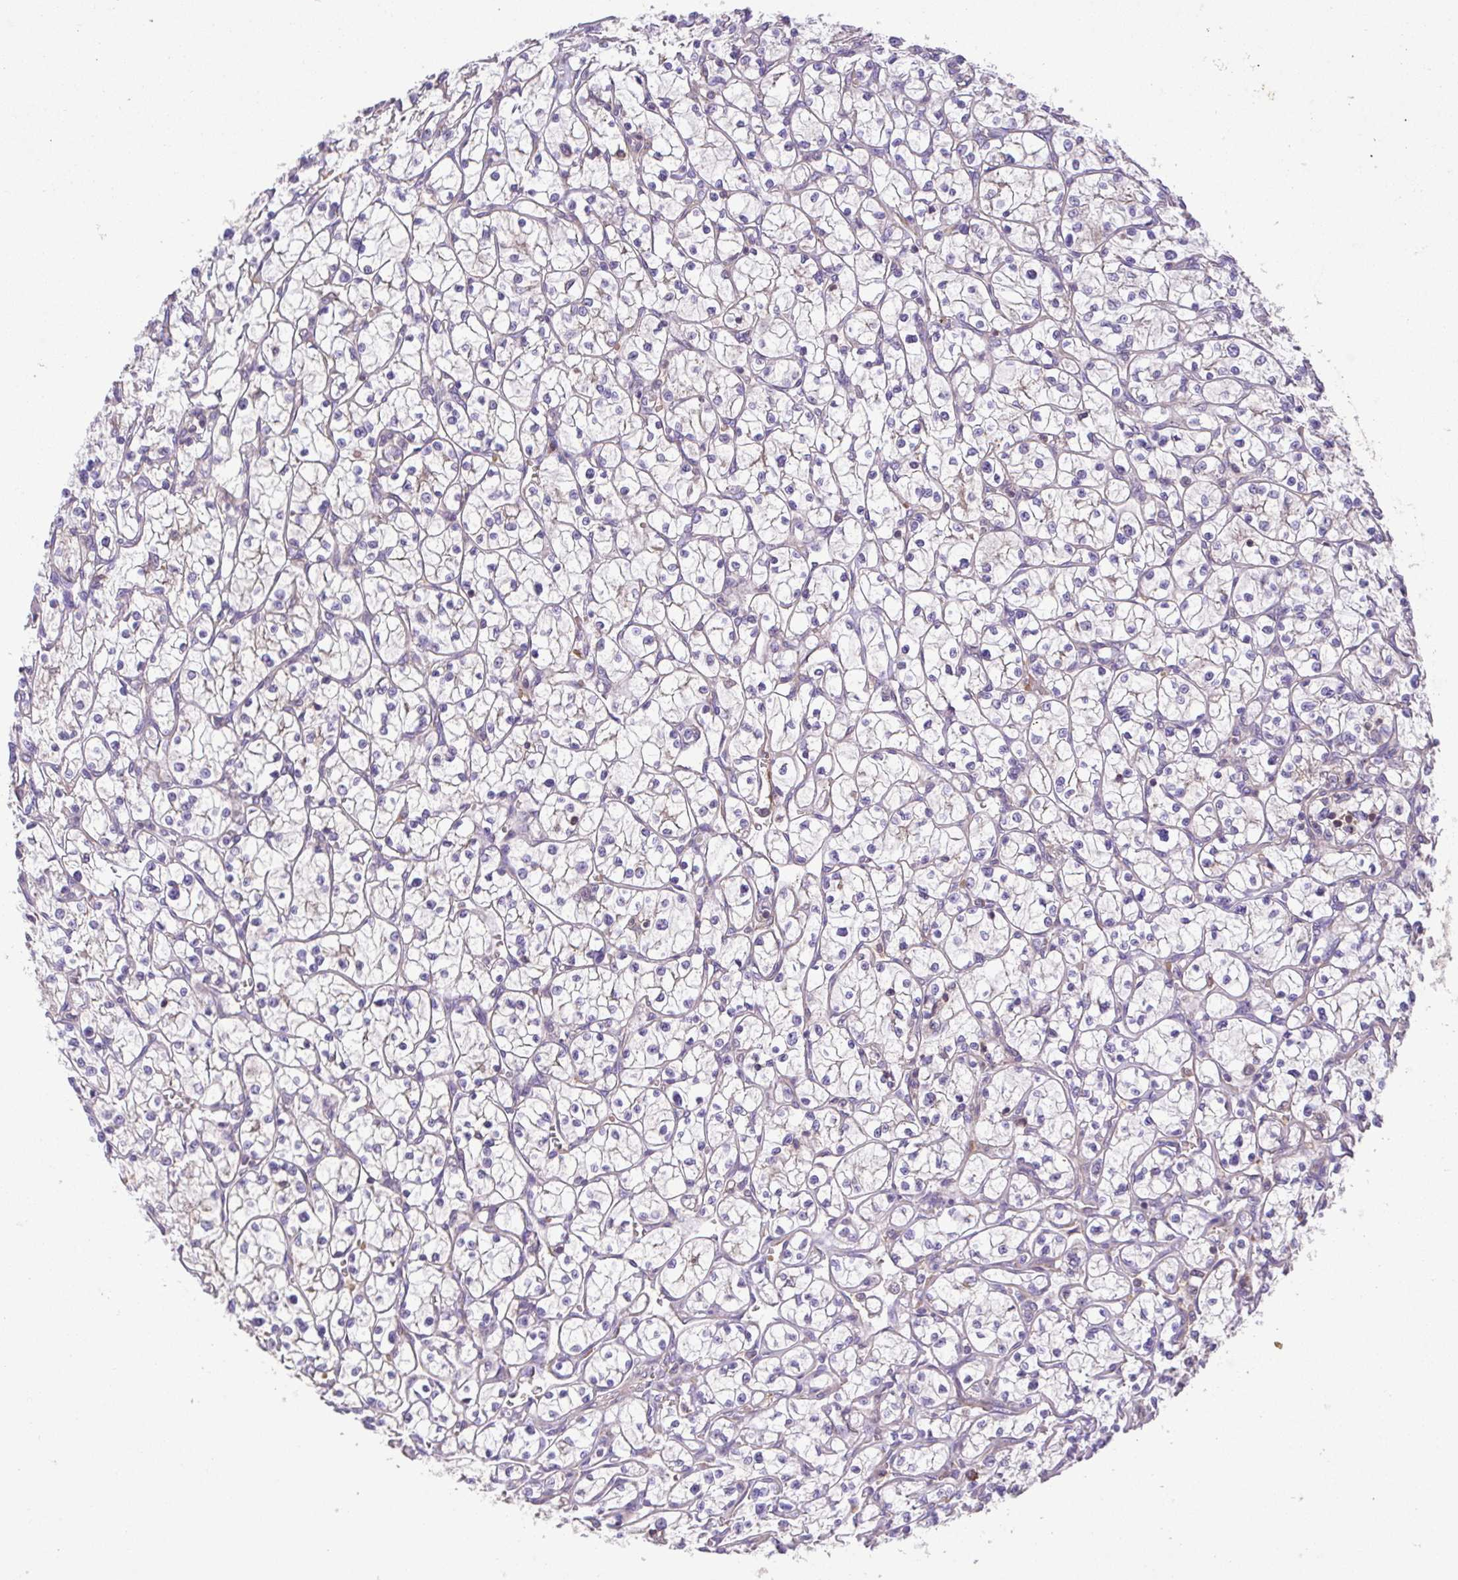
{"staining": {"intensity": "negative", "quantity": "none", "location": "none"}, "tissue": "renal cancer", "cell_type": "Tumor cells", "image_type": "cancer", "snomed": [{"axis": "morphology", "description": "Adenocarcinoma, NOS"}, {"axis": "topography", "description": "Kidney"}], "caption": "Tumor cells show no significant protein positivity in renal adenocarcinoma.", "gene": "IDE", "patient": {"sex": "female", "age": 64}}